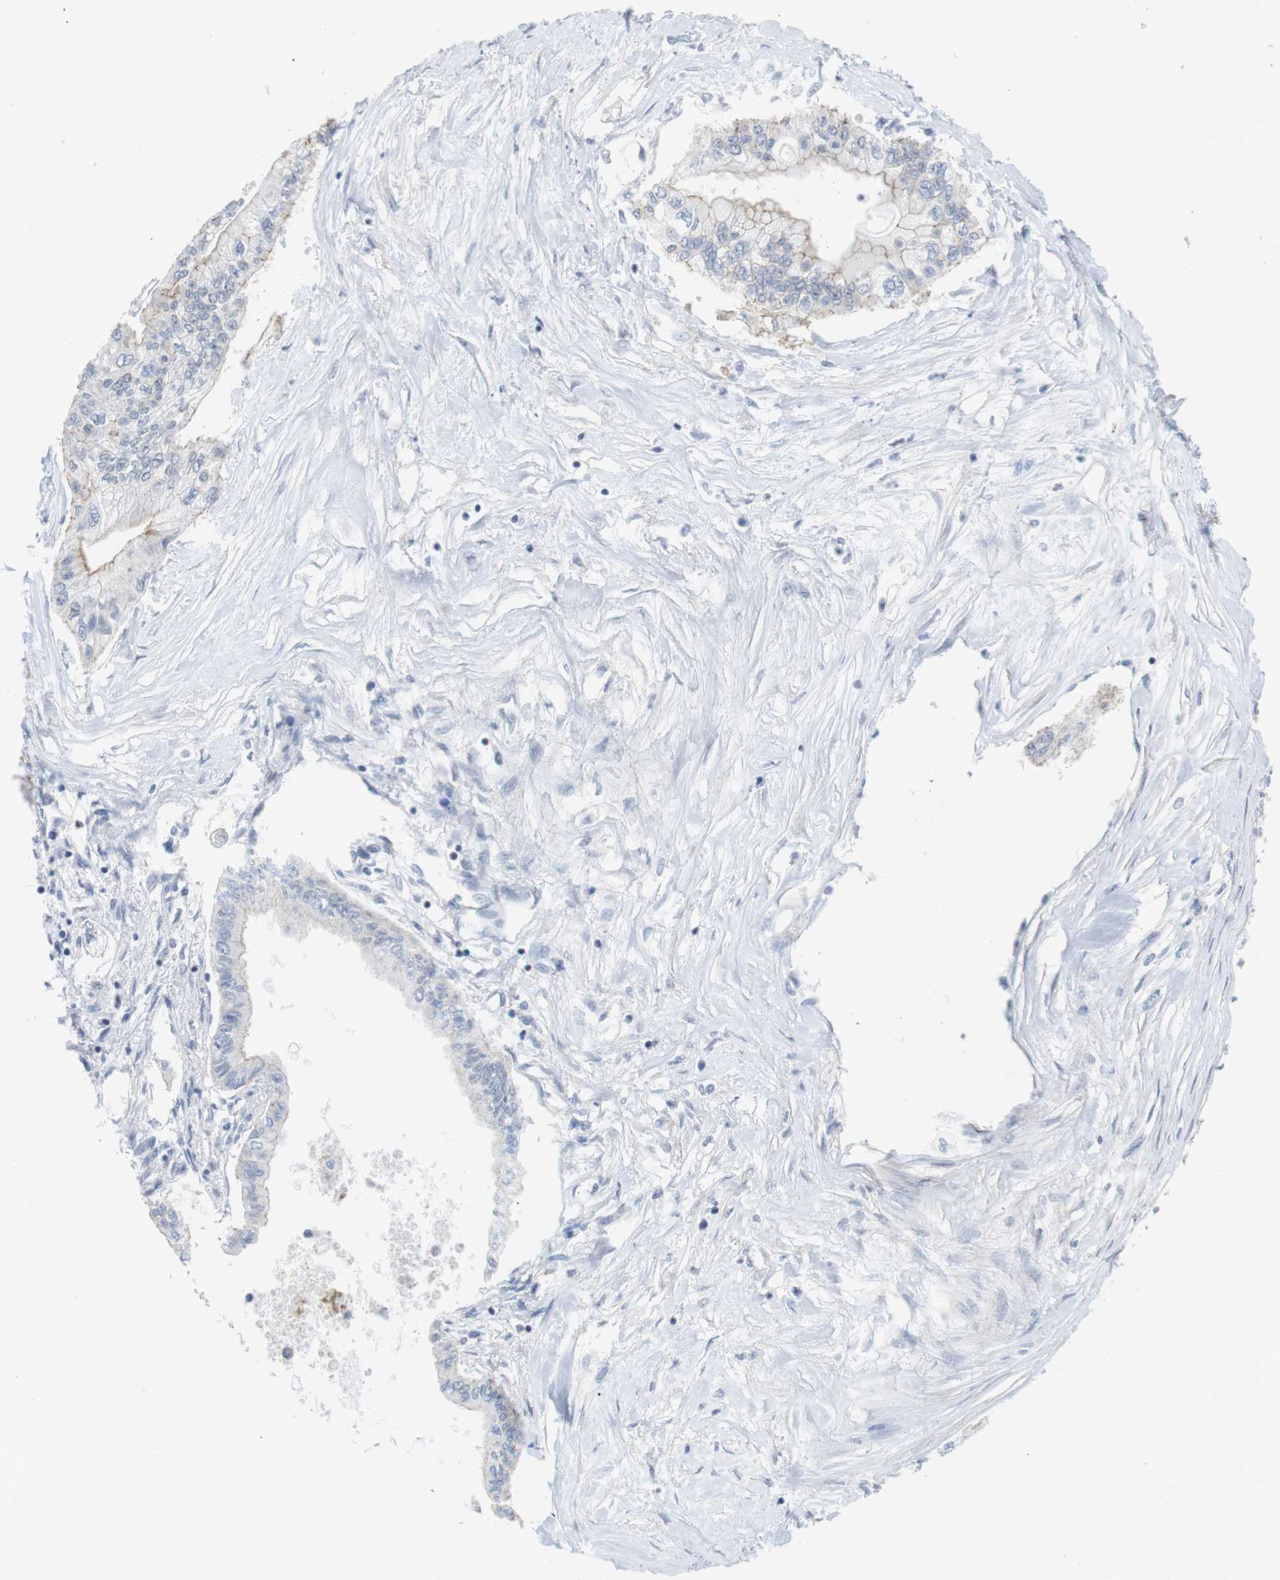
{"staining": {"intensity": "negative", "quantity": "none", "location": "none"}, "tissue": "pancreatic cancer", "cell_type": "Tumor cells", "image_type": "cancer", "snomed": [{"axis": "morphology", "description": "Adenocarcinoma, NOS"}, {"axis": "topography", "description": "Pancreas"}], "caption": "Tumor cells show no significant protein staining in pancreatic adenocarcinoma.", "gene": "NECTIN1", "patient": {"sex": "female", "age": 77}}